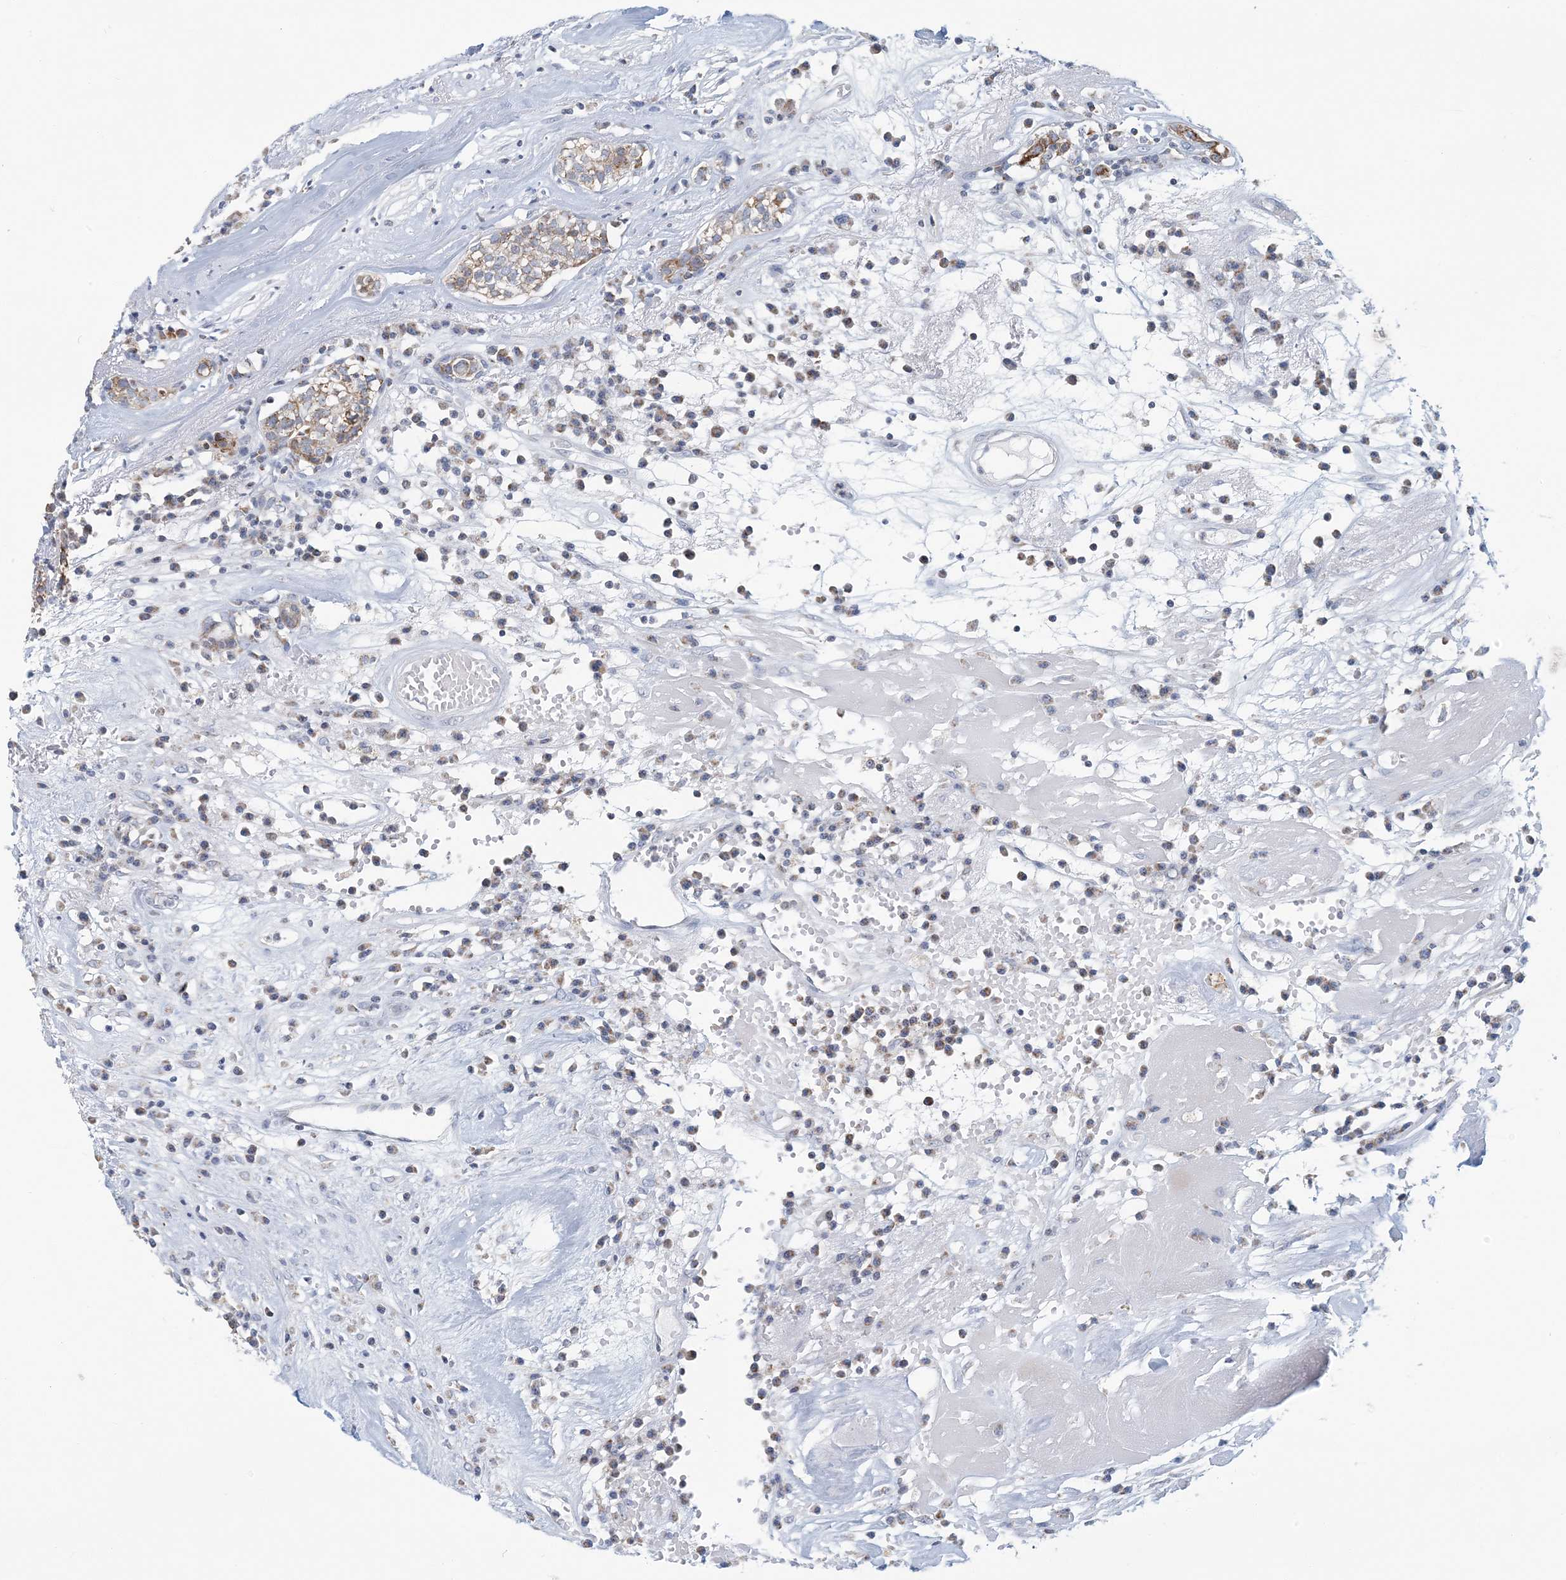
{"staining": {"intensity": "moderate", "quantity": ">75%", "location": "cytoplasmic/membranous"}, "tissue": "head and neck cancer", "cell_type": "Tumor cells", "image_type": "cancer", "snomed": [{"axis": "morphology", "description": "Adenocarcinoma, NOS"}, {"axis": "topography", "description": "Salivary gland"}, {"axis": "topography", "description": "Head-Neck"}], "caption": "Protein staining of head and neck adenocarcinoma tissue exhibits moderate cytoplasmic/membranous positivity in approximately >75% of tumor cells.", "gene": "BDH1", "patient": {"sex": "female", "age": 65}}